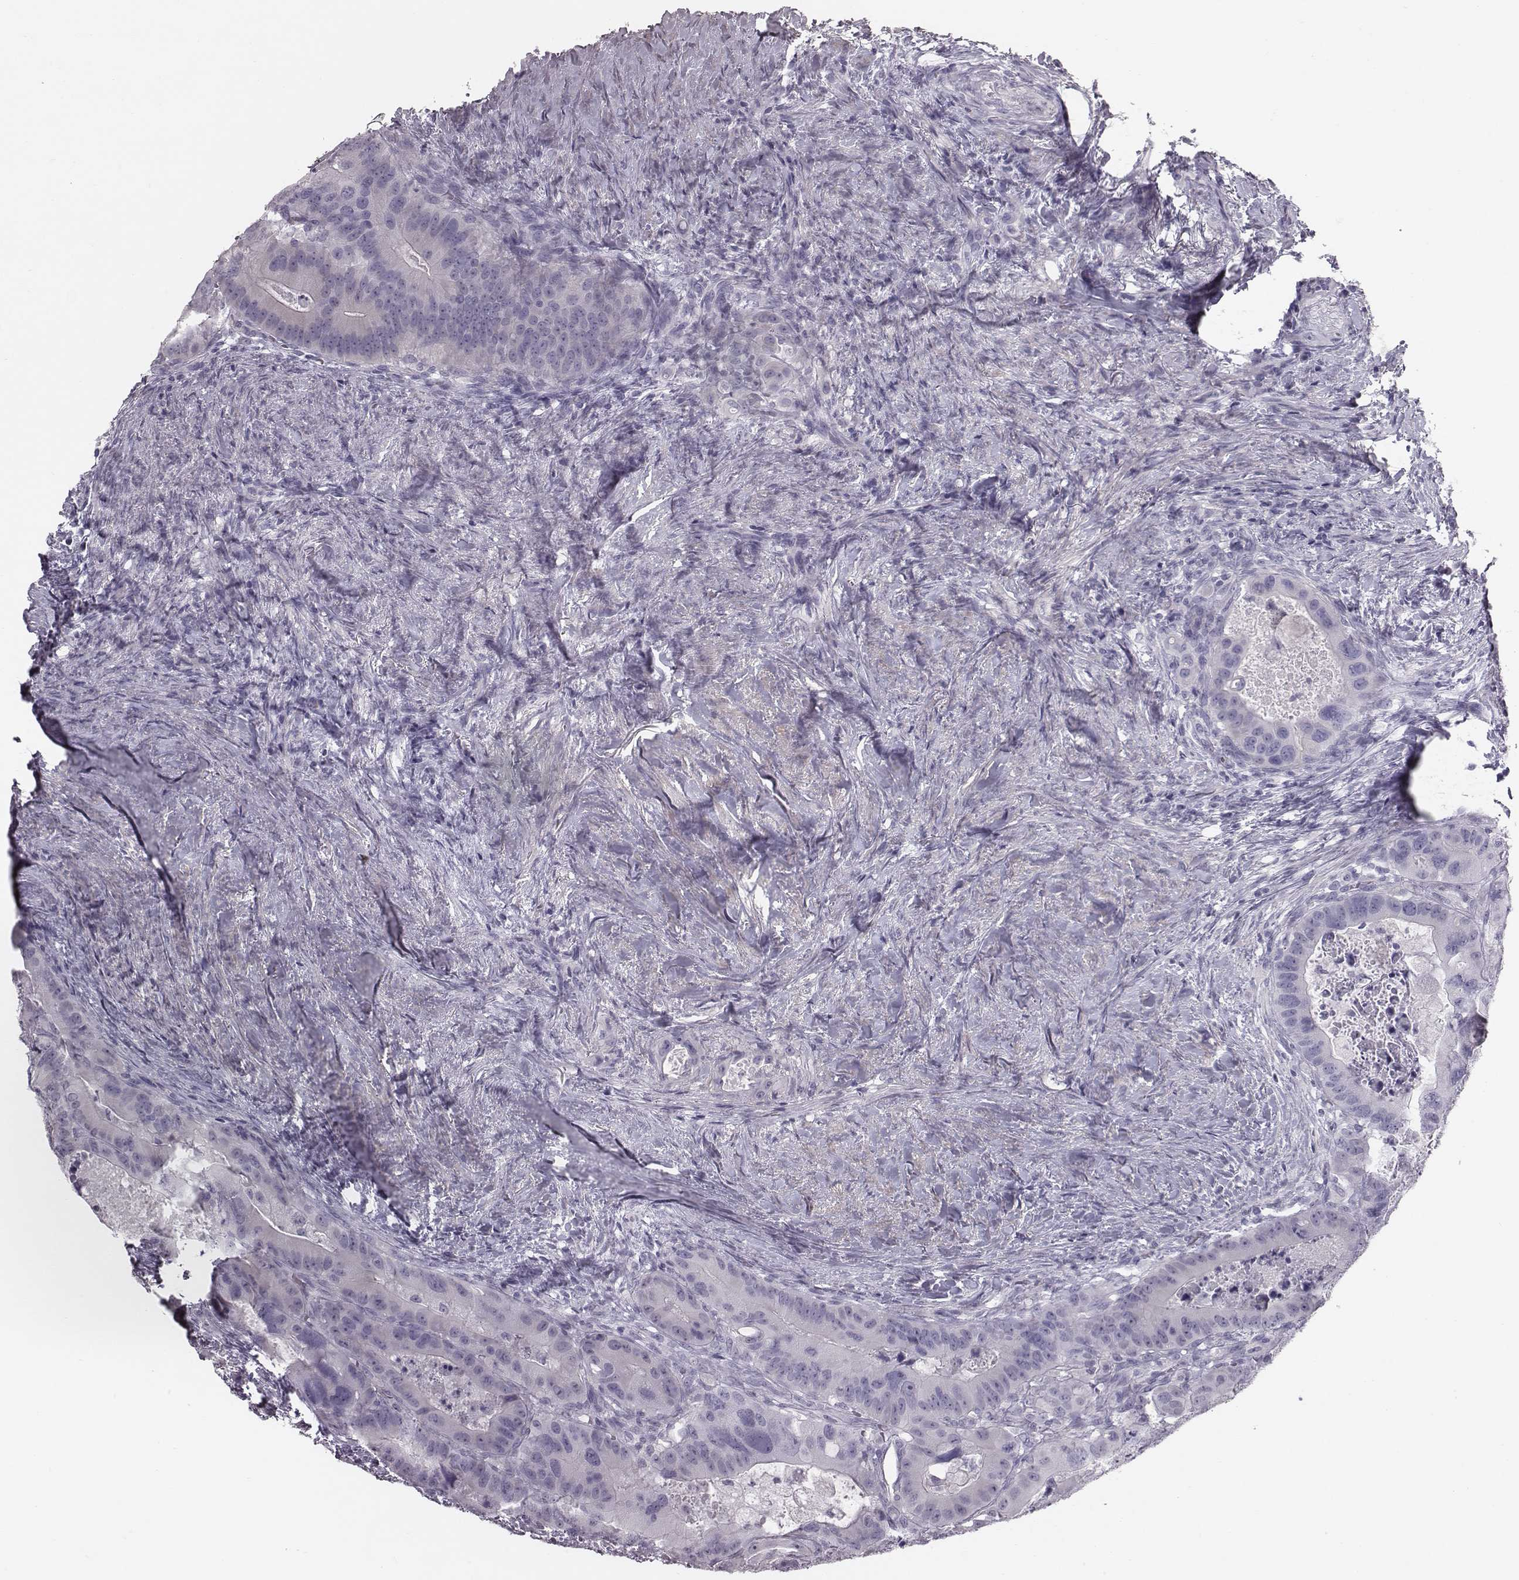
{"staining": {"intensity": "negative", "quantity": "none", "location": "none"}, "tissue": "colorectal cancer", "cell_type": "Tumor cells", "image_type": "cancer", "snomed": [{"axis": "morphology", "description": "Adenocarcinoma, NOS"}, {"axis": "topography", "description": "Rectum"}], "caption": "The image exhibits no staining of tumor cells in colorectal adenocarcinoma.", "gene": "CRISP1", "patient": {"sex": "male", "age": 64}}